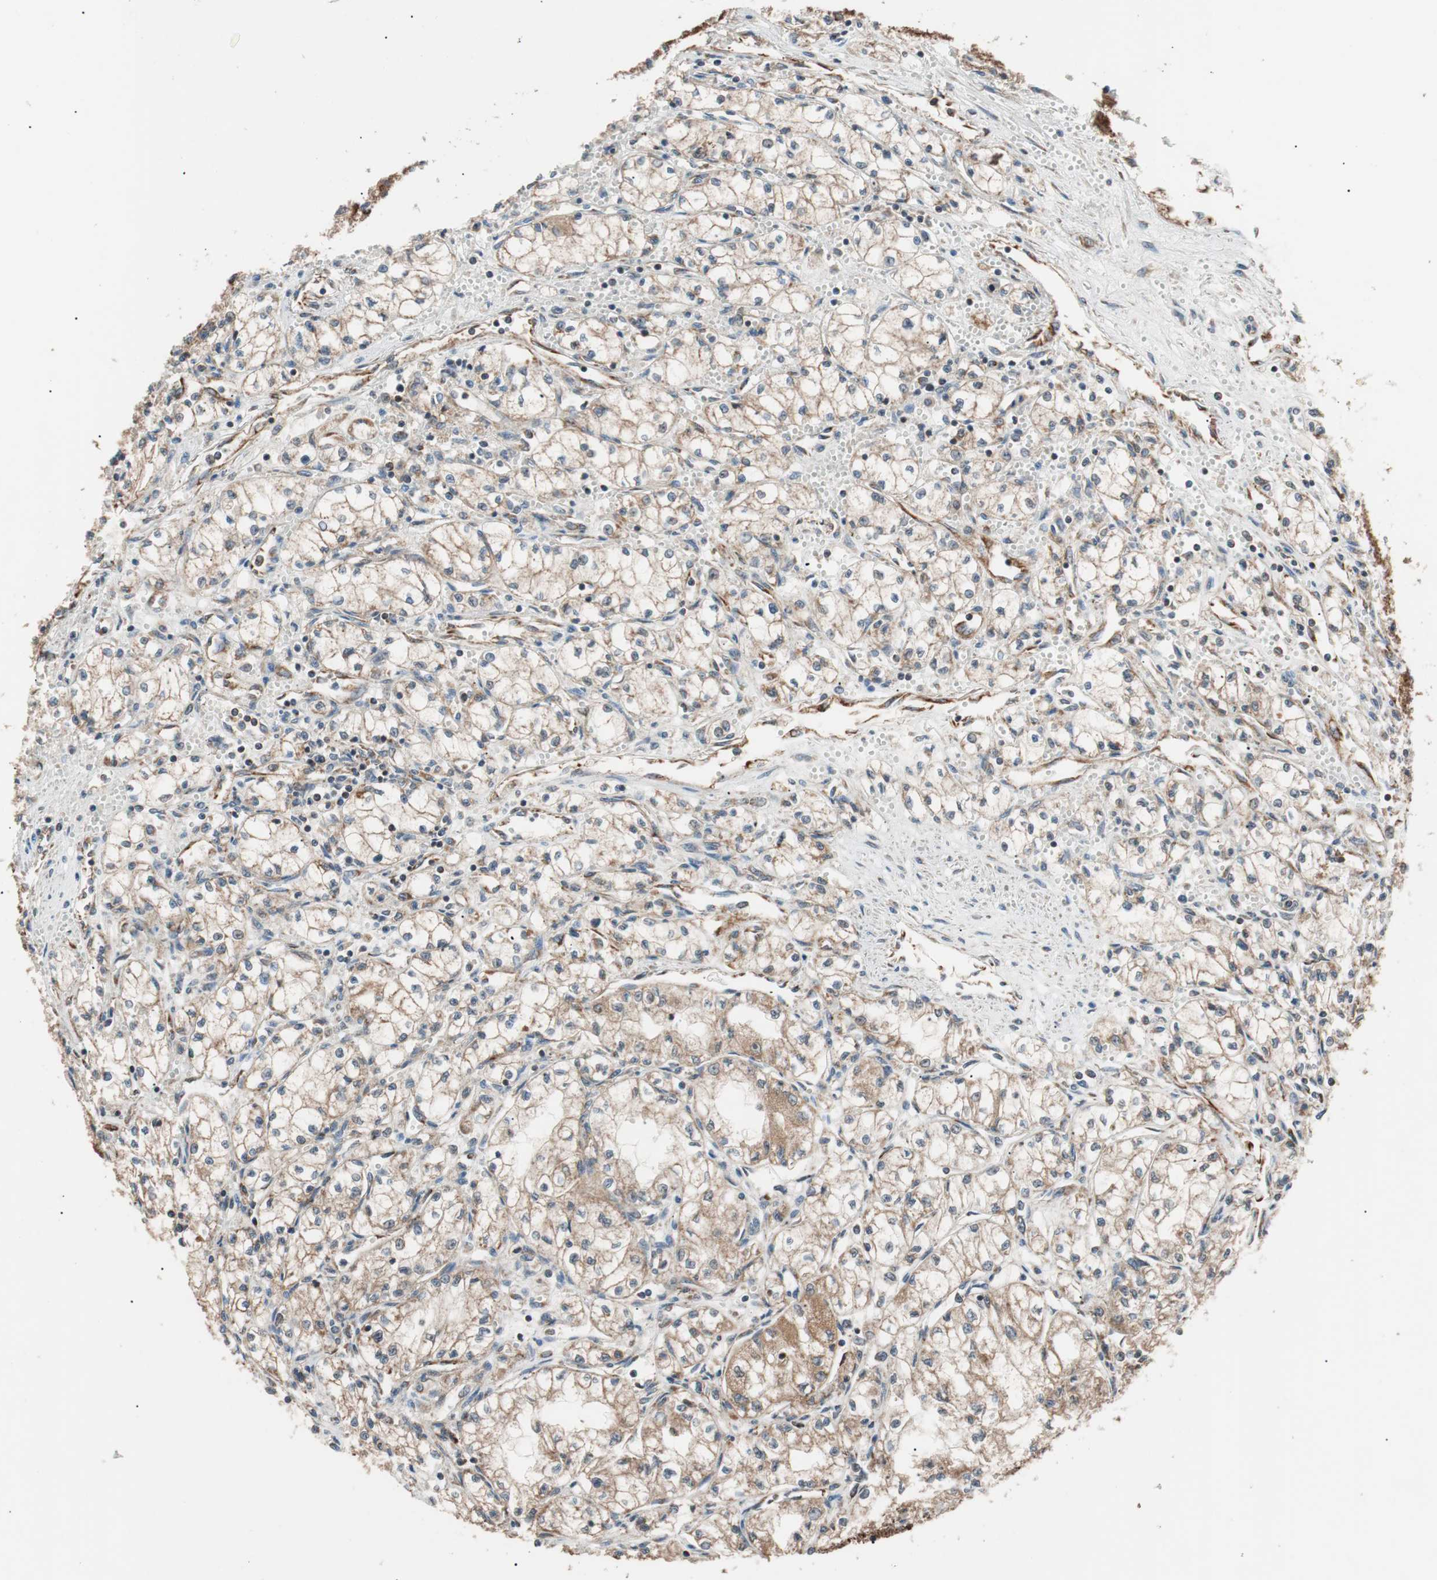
{"staining": {"intensity": "moderate", "quantity": ">75%", "location": "cytoplasmic/membranous"}, "tissue": "renal cancer", "cell_type": "Tumor cells", "image_type": "cancer", "snomed": [{"axis": "morphology", "description": "Normal tissue, NOS"}, {"axis": "morphology", "description": "Adenocarcinoma, NOS"}, {"axis": "topography", "description": "Kidney"}], "caption": "This photomicrograph shows renal adenocarcinoma stained with immunohistochemistry (IHC) to label a protein in brown. The cytoplasmic/membranous of tumor cells show moderate positivity for the protein. Nuclei are counter-stained blue.", "gene": "PITRM1", "patient": {"sex": "male", "age": 59}}